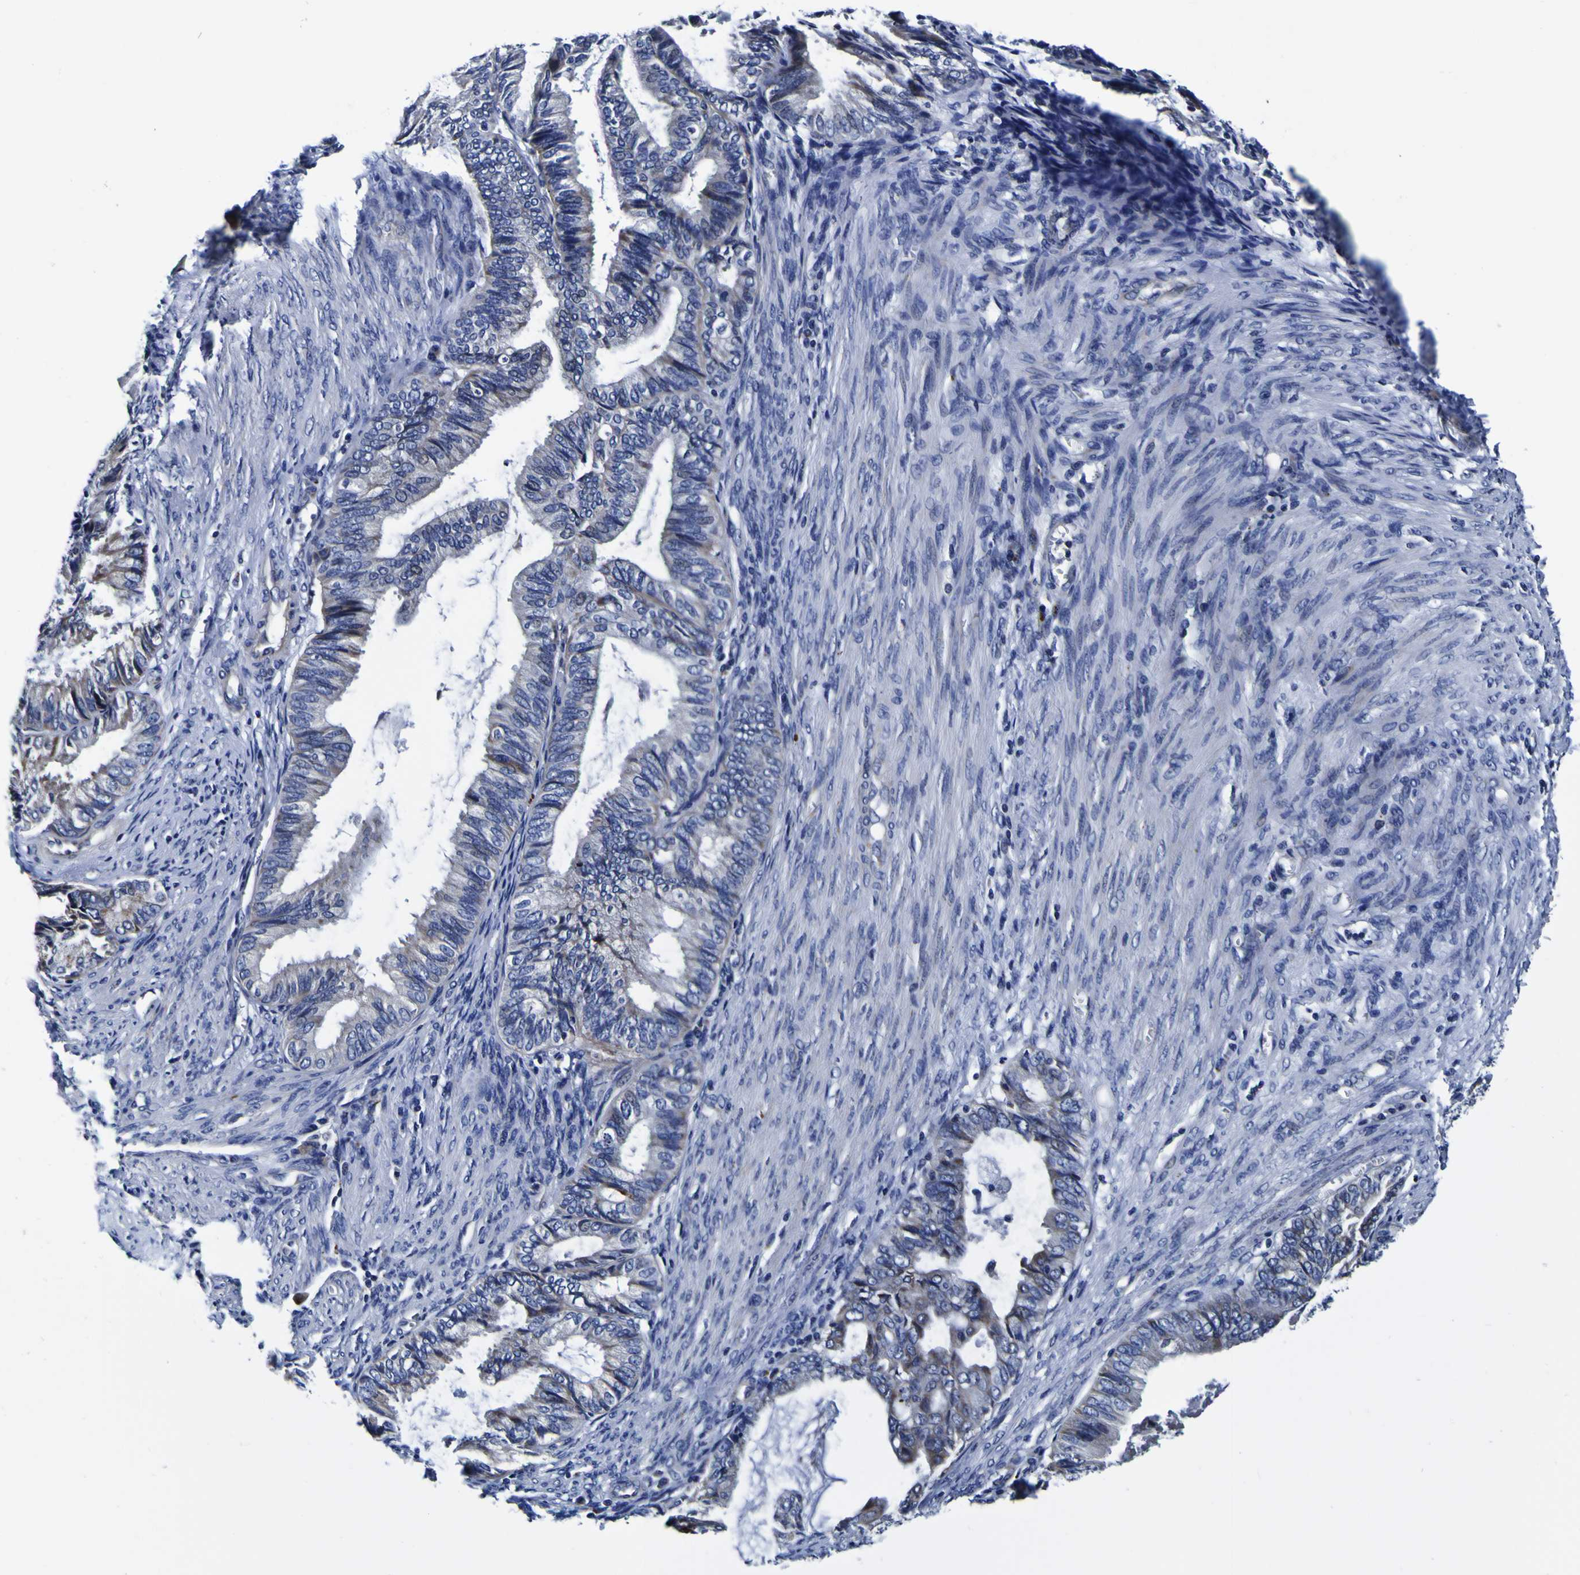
{"staining": {"intensity": "weak", "quantity": "<25%", "location": "cytoplasmic/membranous"}, "tissue": "endometrial cancer", "cell_type": "Tumor cells", "image_type": "cancer", "snomed": [{"axis": "morphology", "description": "Adenocarcinoma, NOS"}, {"axis": "topography", "description": "Endometrium"}], "caption": "Tumor cells are negative for brown protein staining in endometrial cancer (adenocarcinoma). (Immunohistochemistry (ihc), brightfield microscopy, high magnification).", "gene": "PDLIM4", "patient": {"sex": "female", "age": 86}}